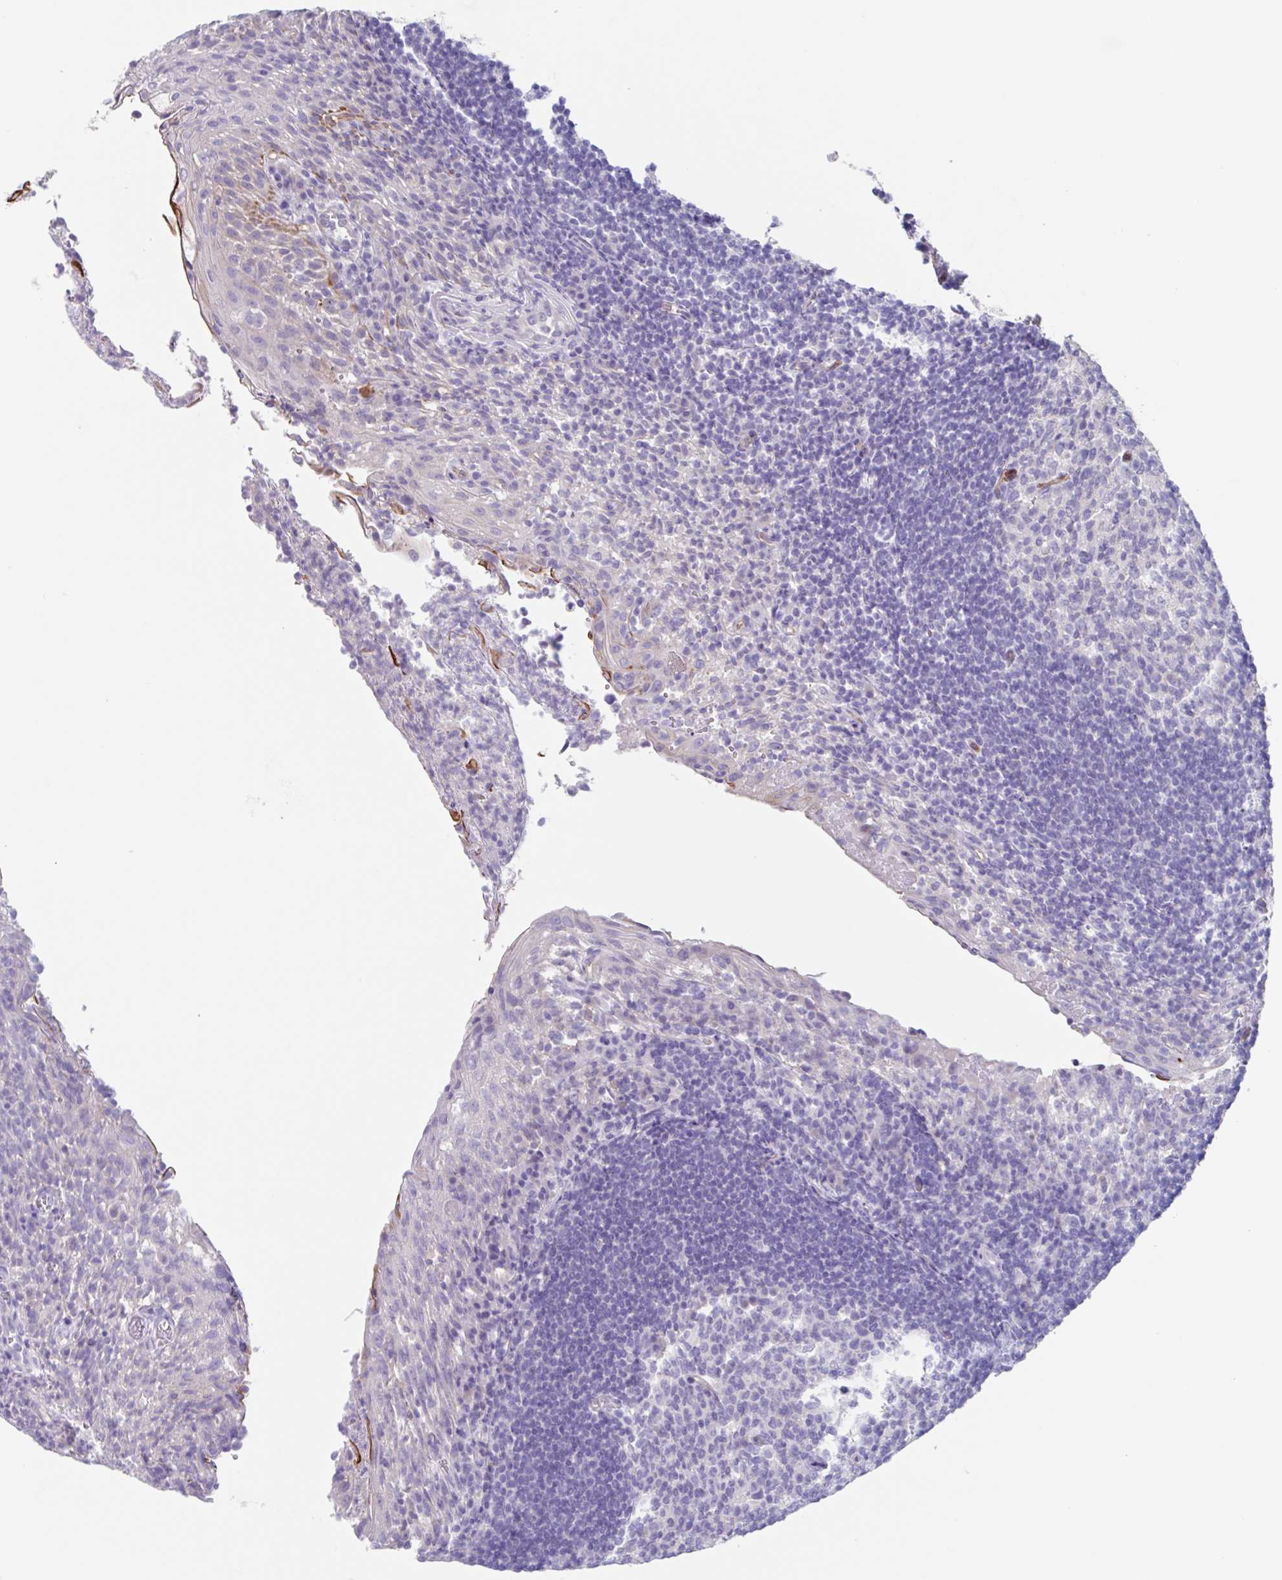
{"staining": {"intensity": "weak", "quantity": "<25%", "location": "cytoplasmic/membranous"}, "tissue": "tonsil", "cell_type": "Germinal center cells", "image_type": "normal", "snomed": [{"axis": "morphology", "description": "Normal tissue, NOS"}, {"axis": "topography", "description": "Tonsil"}], "caption": "Image shows no protein positivity in germinal center cells of benign tonsil.", "gene": "EHD4", "patient": {"sex": "female", "age": 10}}